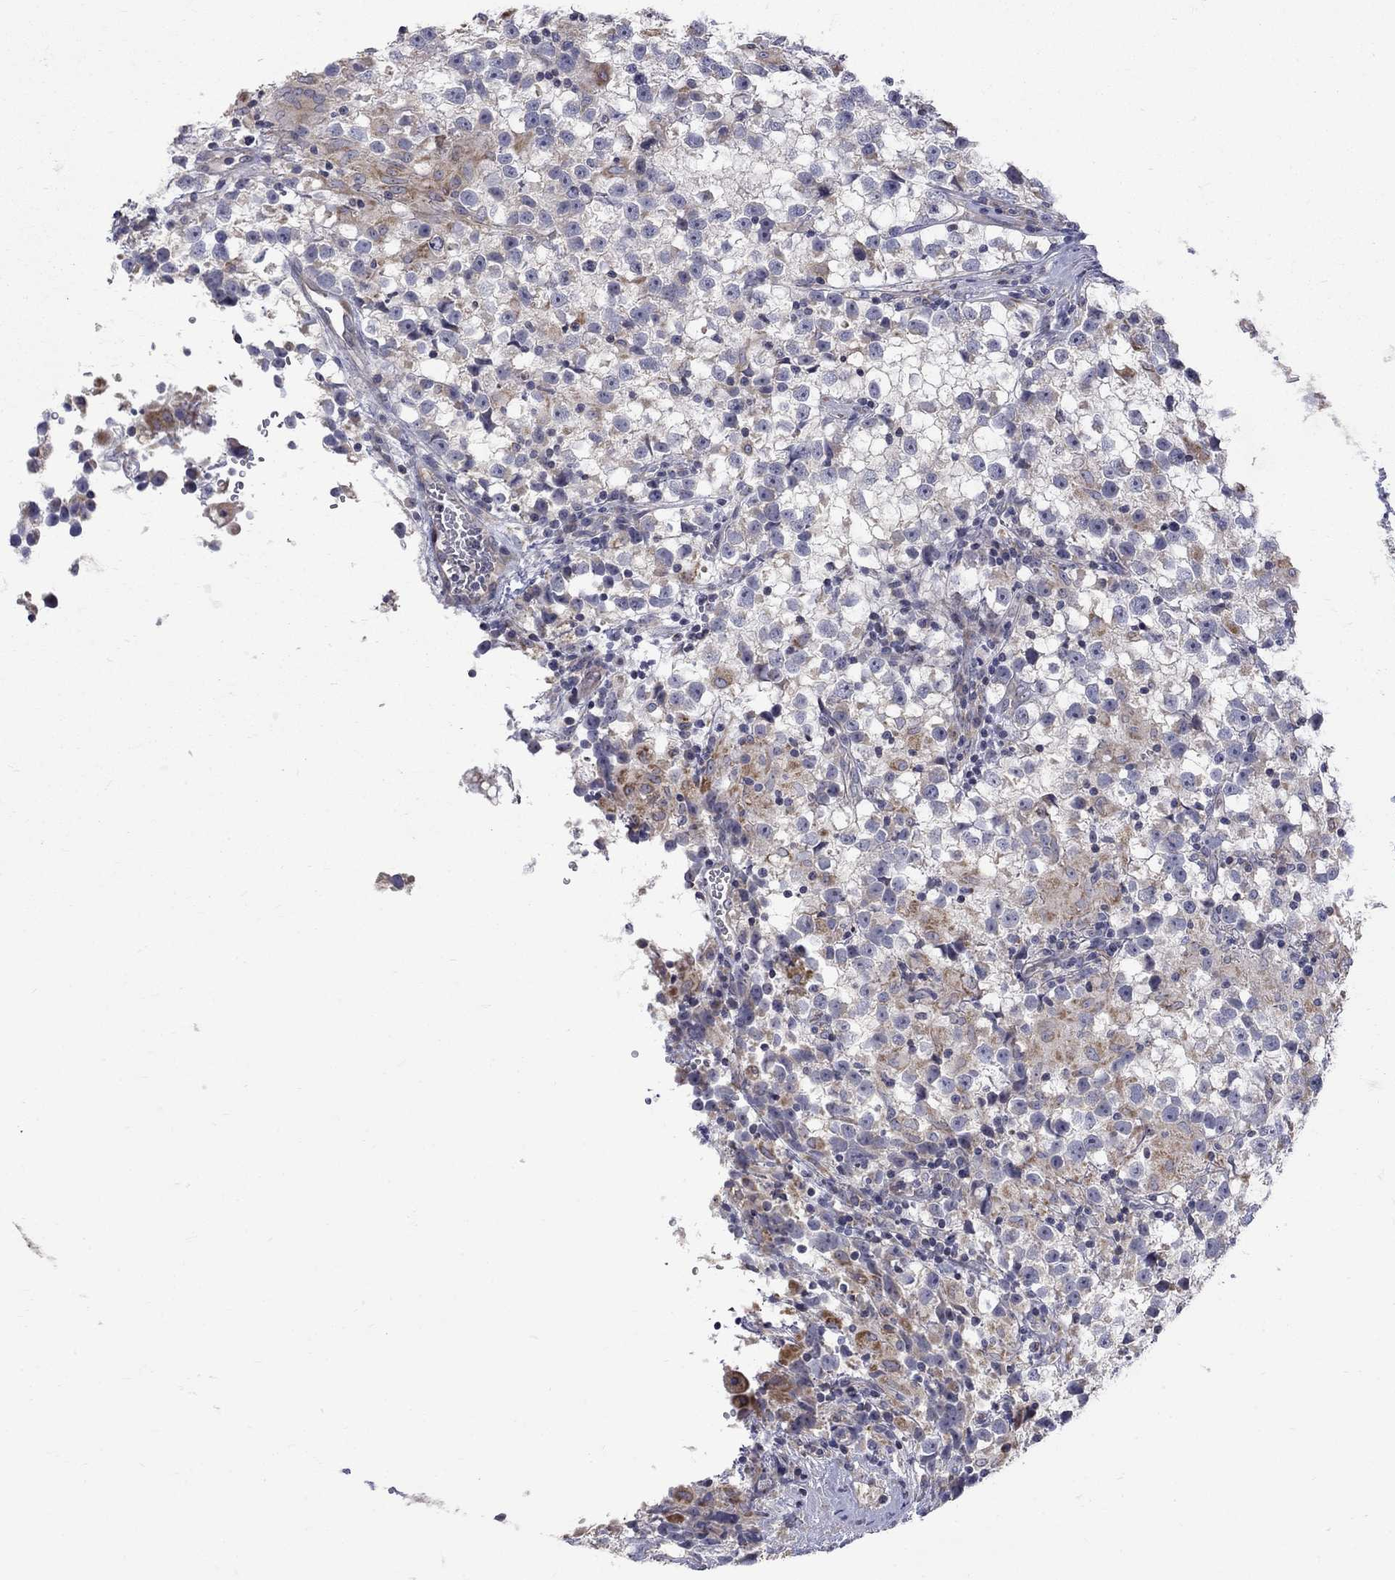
{"staining": {"intensity": "weak", "quantity": "<25%", "location": "cytoplasmic/membranous"}, "tissue": "testis cancer", "cell_type": "Tumor cells", "image_type": "cancer", "snomed": [{"axis": "morphology", "description": "Seminoma, NOS"}, {"axis": "topography", "description": "Testis"}], "caption": "Micrograph shows no protein positivity in tumor cells of seminoma (testis) tissue. (DAB (3,3'-diaminobenzidine) IHC with hematoxylin counter stain).", "gene": "SH2B1", "patient": {"sex": "male", "age": 31}}